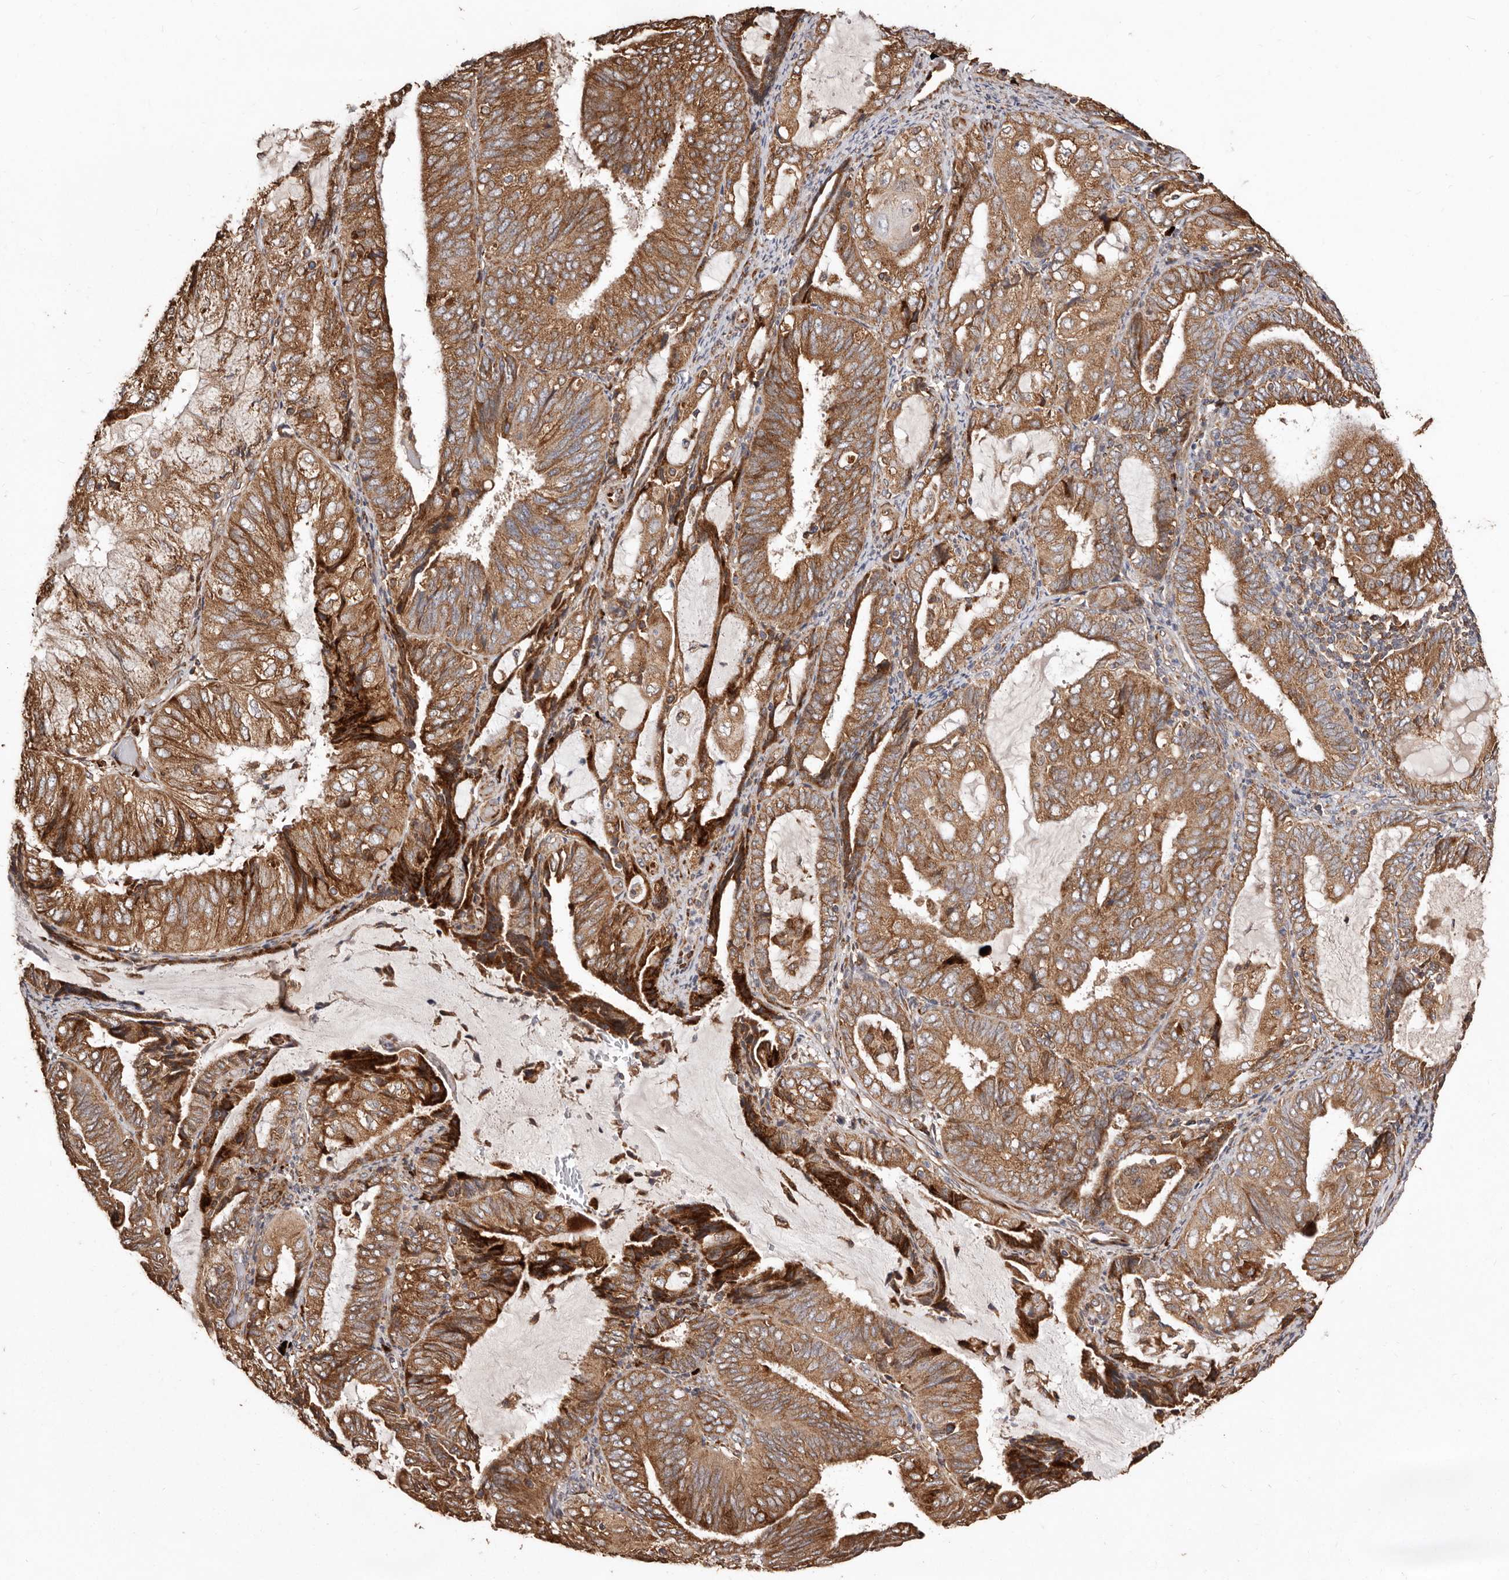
{"staining": {"intensity": "moderate", "quantity": ">75%", "location": "cytoplasmic/membranous"}, "tissue": "endometrial cancer", "cell_type": "Tumor cells", "image_type": "cancer", "snomed": [{"axis": "morphology", "description": "Adenocarcinoma, NOS"}, {"axis": "topography", "description": "Endometrium"}], "caption": "Endometrial adenocarcinoma was stained to show a protein in brown. There is medium levels of moderate cytoplasmic/membranous staining in approximately >75% of tumor cells. Nuclei are stained in blue.", "gene": "STEAP2", "patient": {"sex": "female", "age": 81}}